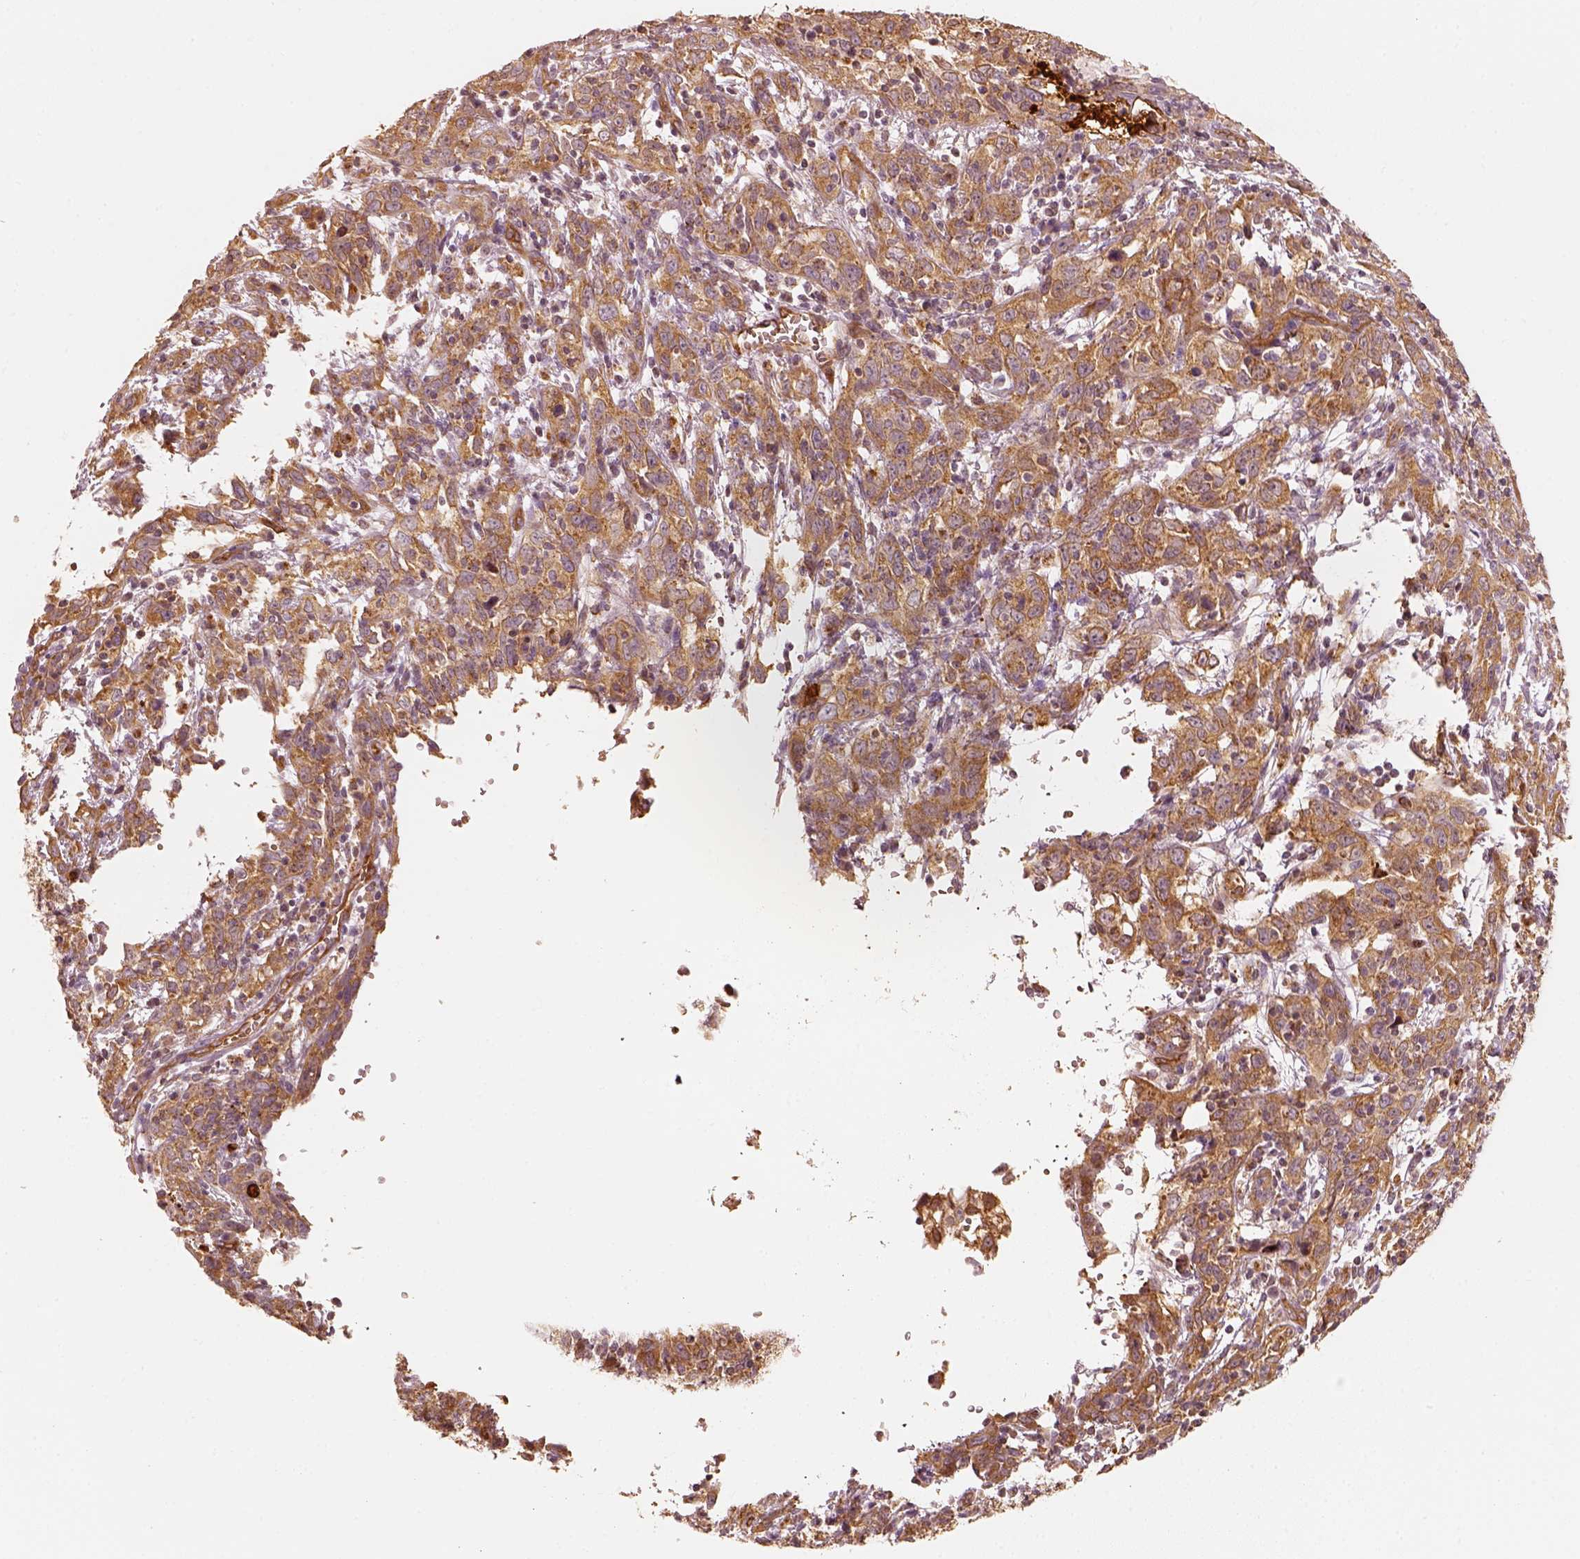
{"staining": {"intensity": "moderate", "quantity": ">75%", "location": "cytoplasmic/membranous"}, "tissue": "cervical cancer", "cell_type": "Tumor cells", "image_type": "cancer", "snomed": [{"axis": "morphology", "description": "Adenocarcinoma, NOS"}, {"axis": "topography", "description": "Cervix"}], "caption": "Cervical adenocarcinoma stained for a protein (brown) shows moderate cytoplasmic/membranous positive staining in about >75% of tumor cells.", "gene": "FSCN1", "patient": {"sex": "female", "age": 40}}